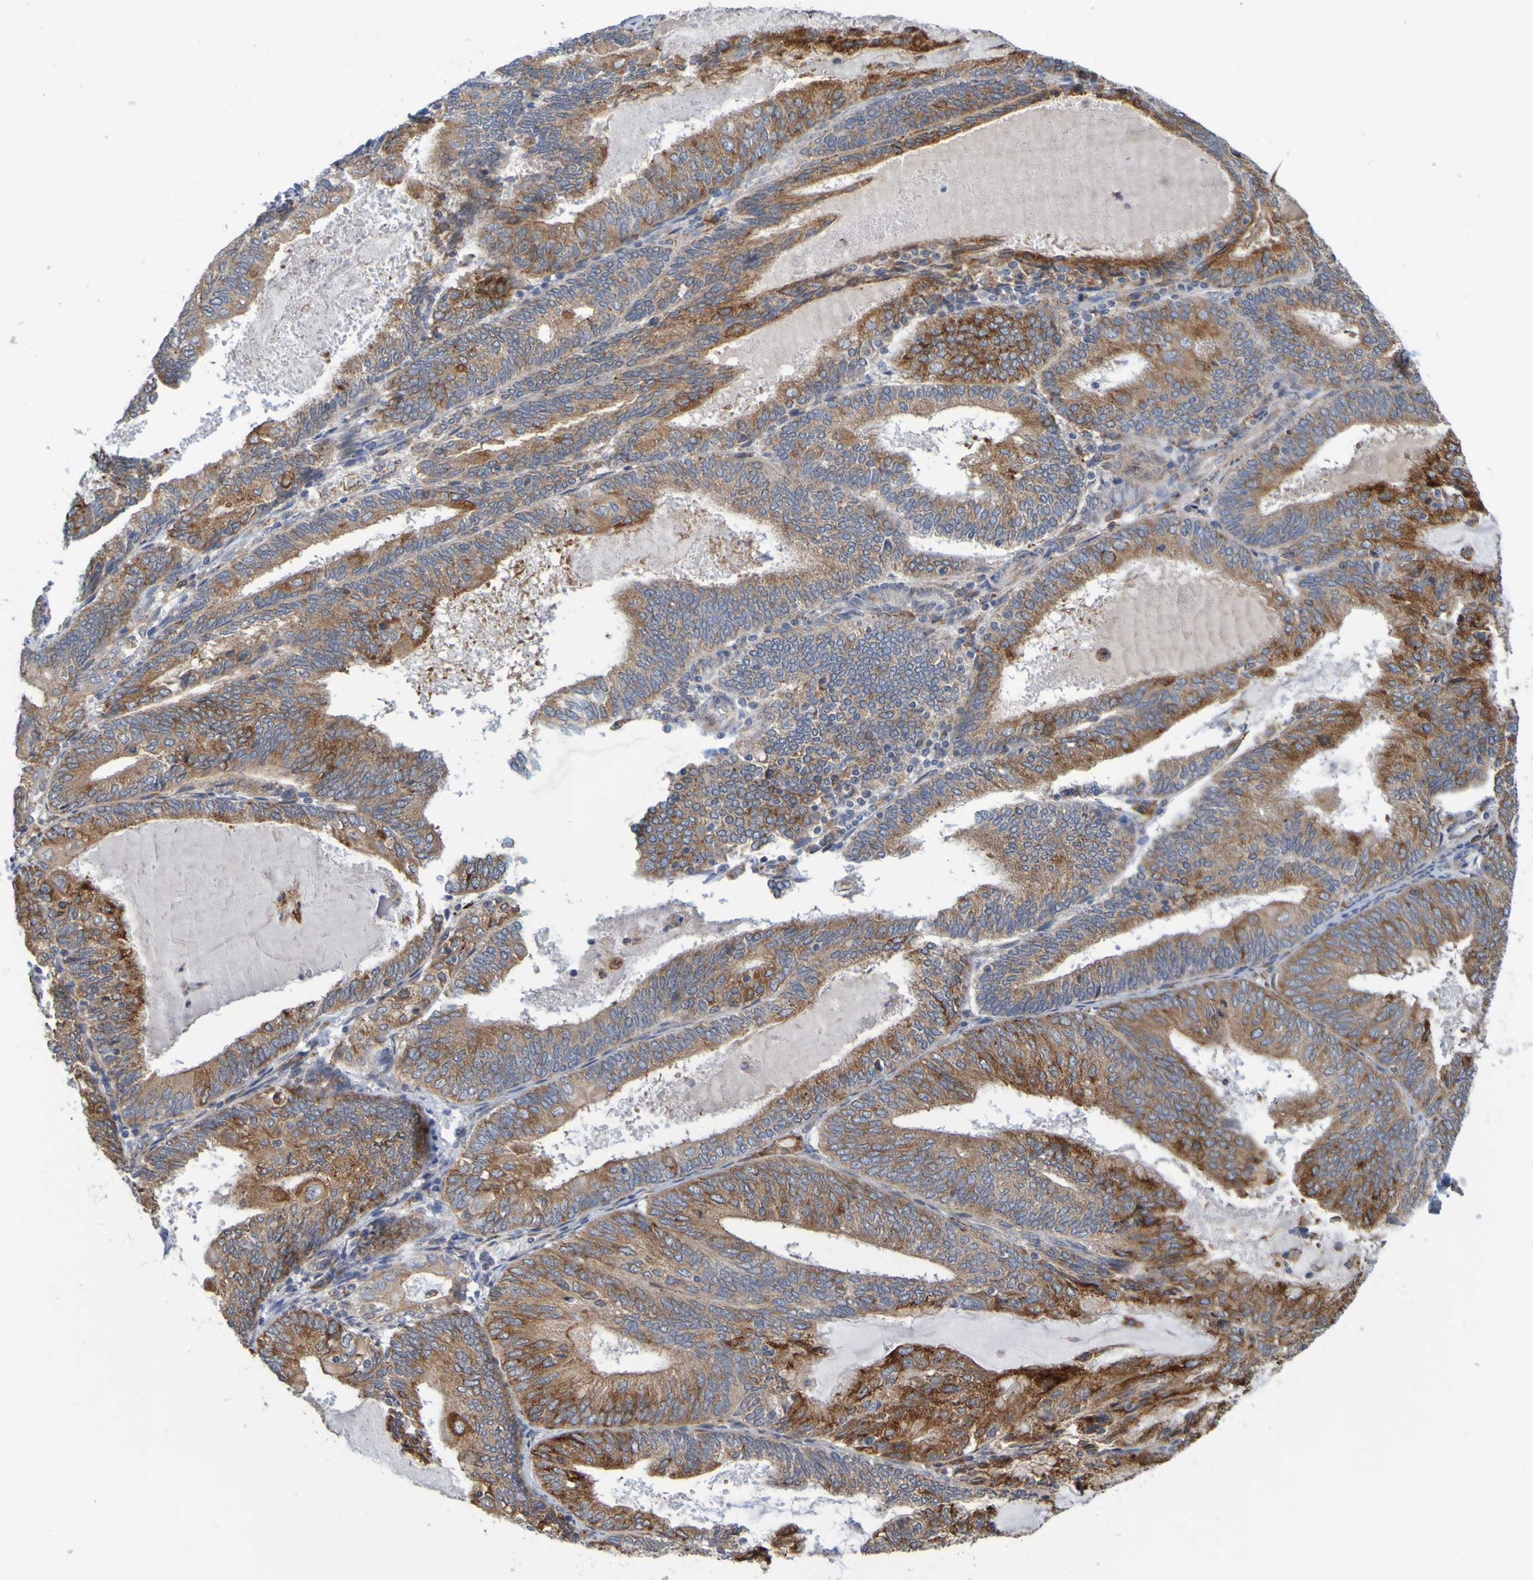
{"staining": {"intensity": "strong", "quantity": "25%-75%", "location": "cytoplasmic/membranous"}, "tissue": "endometrial cancer", "cell_type": "Tumor cells", "image_type": "cancer", "snomed": [{"axis": "morphology", "description": "Adenocarcinoma, NOS"}, {"axis": "topography", "description": "Endometrium"}], "caption": "Brown immunohistochemical staining in endometrial cancer reveals strong cytoplasmic/membranous expression in about 25%-75% of tumor cells.", "gene": "SIL1", "patient": {"sex": "female", "age": 81}}